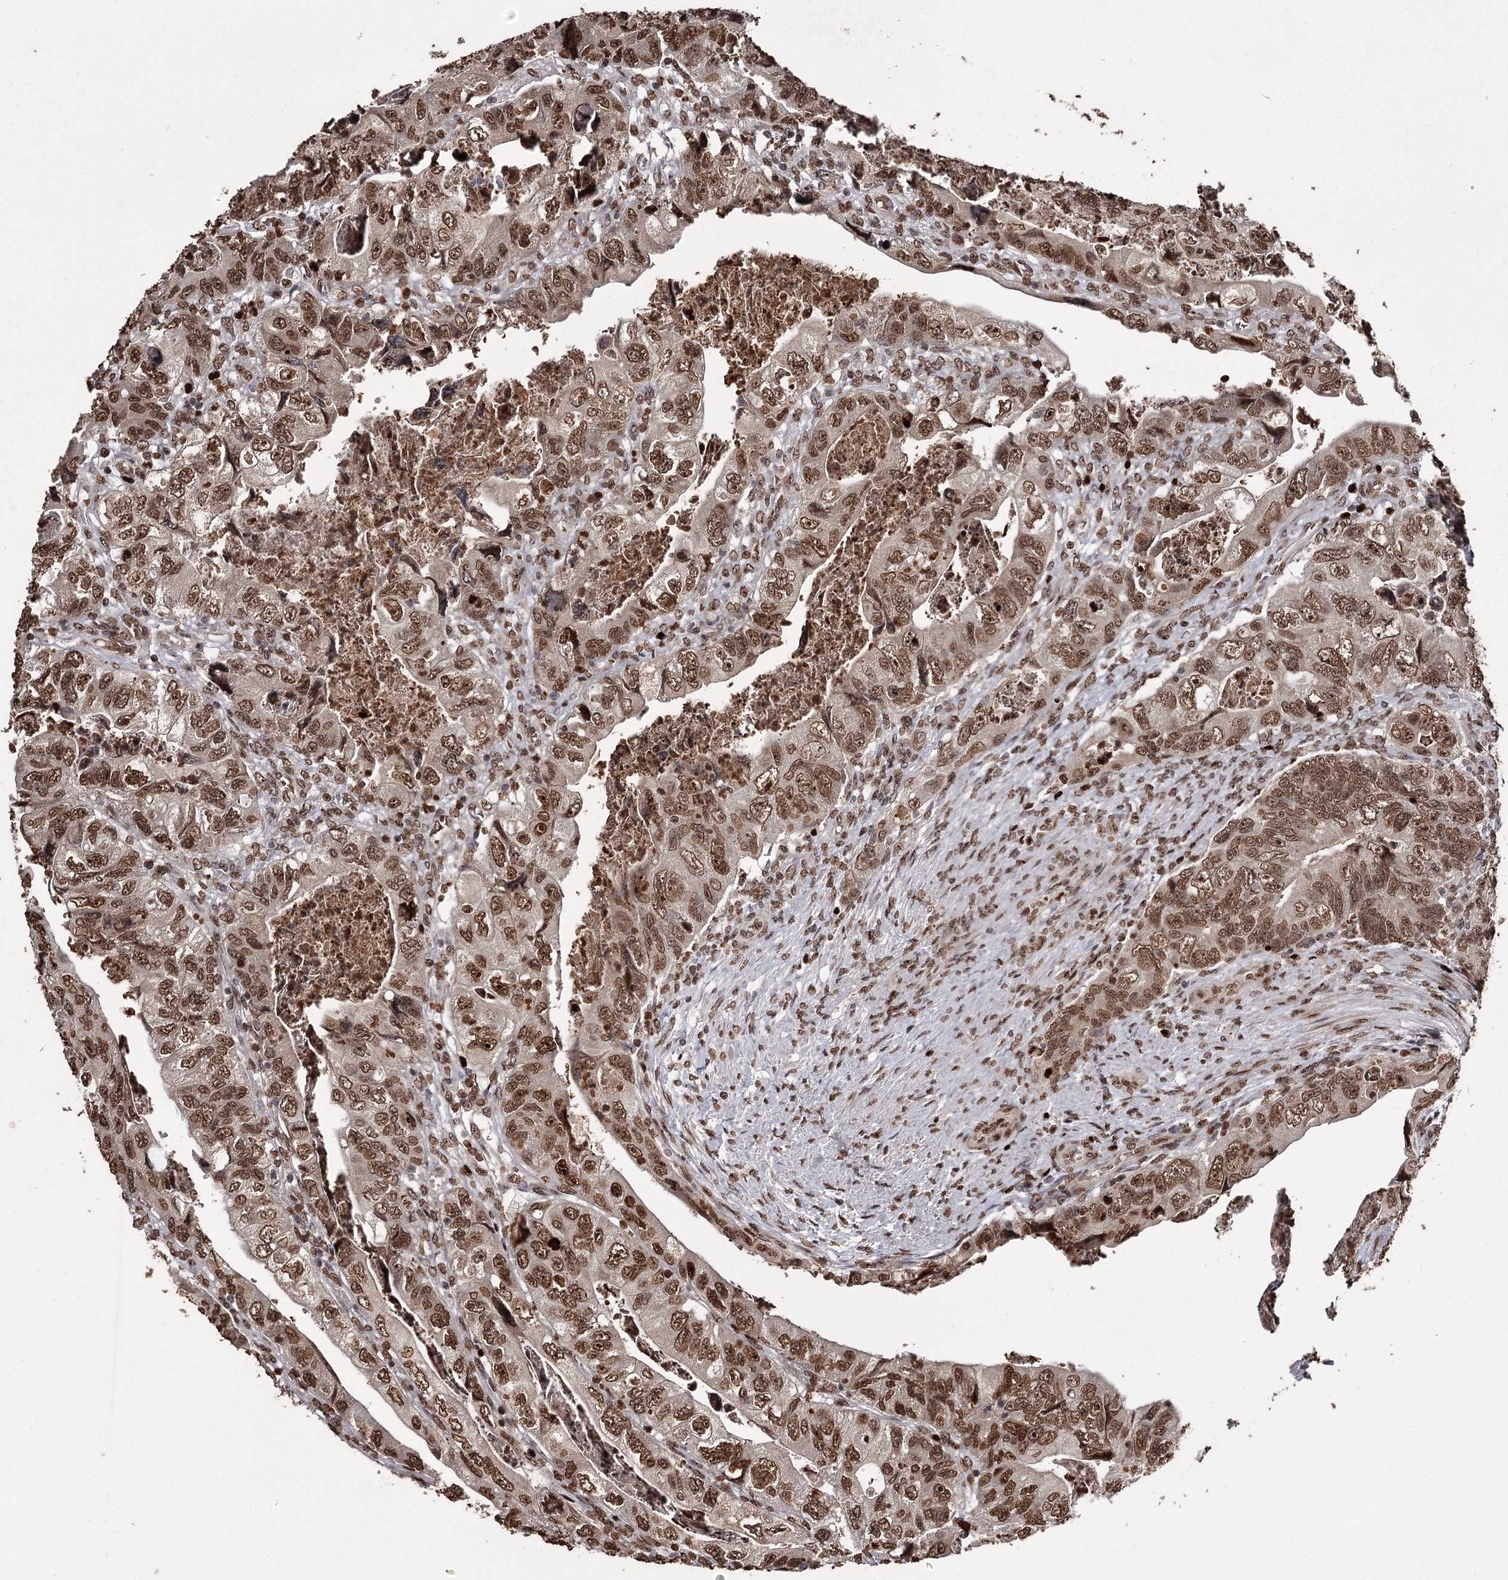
{"staining": {"intensity": "strong", "quantity": ">75%", "location": "nuclear"}, "tissue": "colorectal cancer", "cell_type": "Tumor cells", "image_type": "cancer", "snomed": [{"axis": "morphology", "description": "Adenocarcinoma, NOS"}, {"axis": "topography", "description": "Rectum"}], "caption": "Adenocarcinoma (colorectal) stained with immunohistochemistry (IHC) reveals strong nuclear expression in about >75% of tumor cells. (Stains: DAB in brown, nuclei in blue, Microscopy: brightfield microscopy at high magnification).", "gene": "THYN1", "patient": {"sex": "male", "age": 63}}